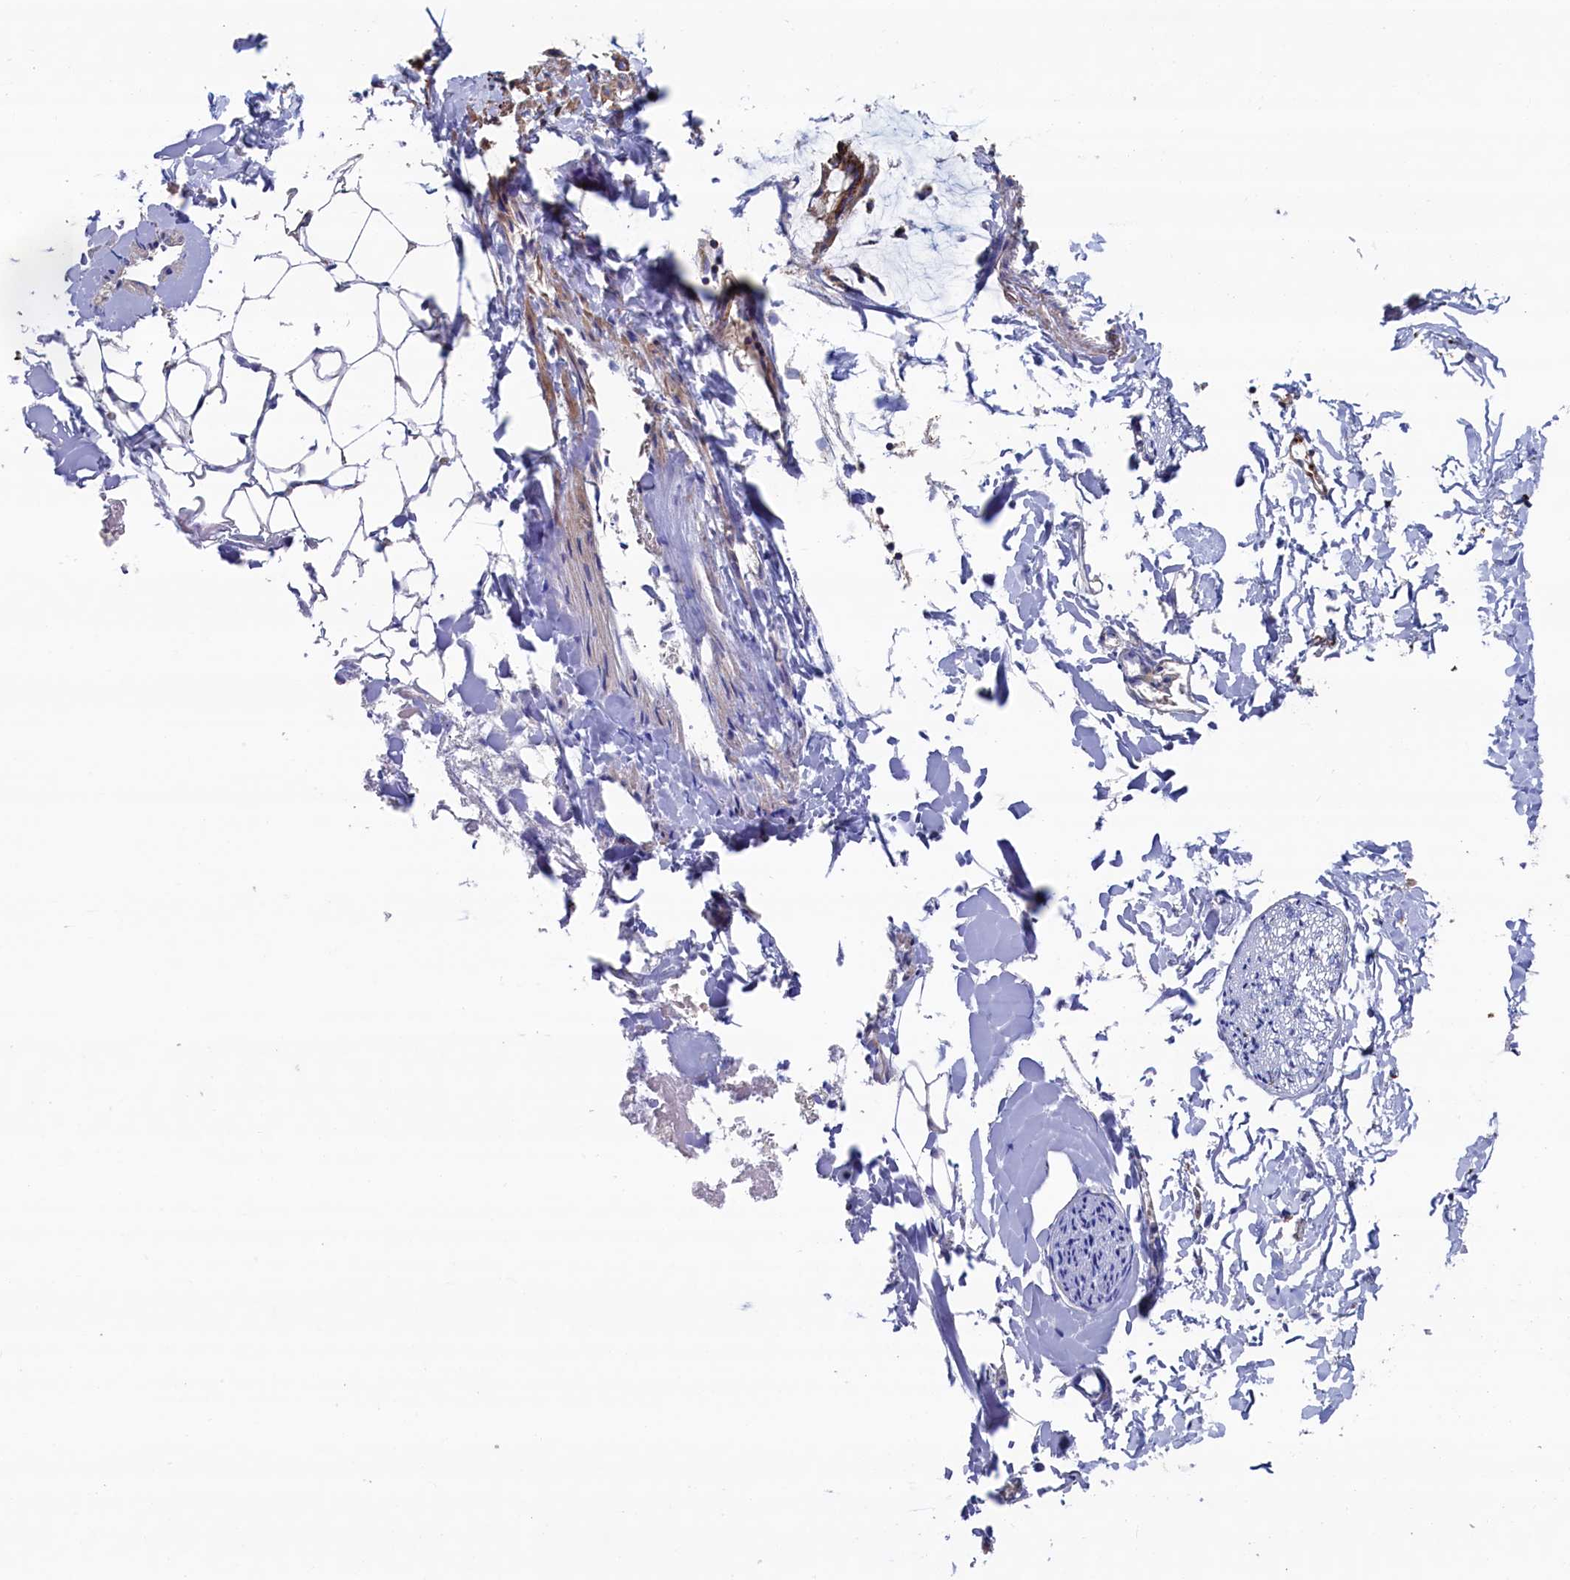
{"staining": {"intensity": "moderate", "quantity": "<25%", "location": "cytoplasmic/membranous"}, "tissue": "adipose tissue", "cell_type": "Adipocytes", "image_type": "normal", "snomed": [{"axis": "morphology", "description": "Normal tissue, NOS"}, {"axis": "morphology", "description": "Adenocarcinoma, NOS"}, {"axis": "topography", "description": "Smooth muscle"}, {"axis": "topography", "description": "Colon"}], "caption": "This micrograph displays immunohistochemistry (IHC) staining of normal adipose tissue, with low moderate cytoplasmic/membranous positivity in about <25% of adipocytes.", "gene": "PRRC1", "patient": {"sex": "male", "age": 14}}